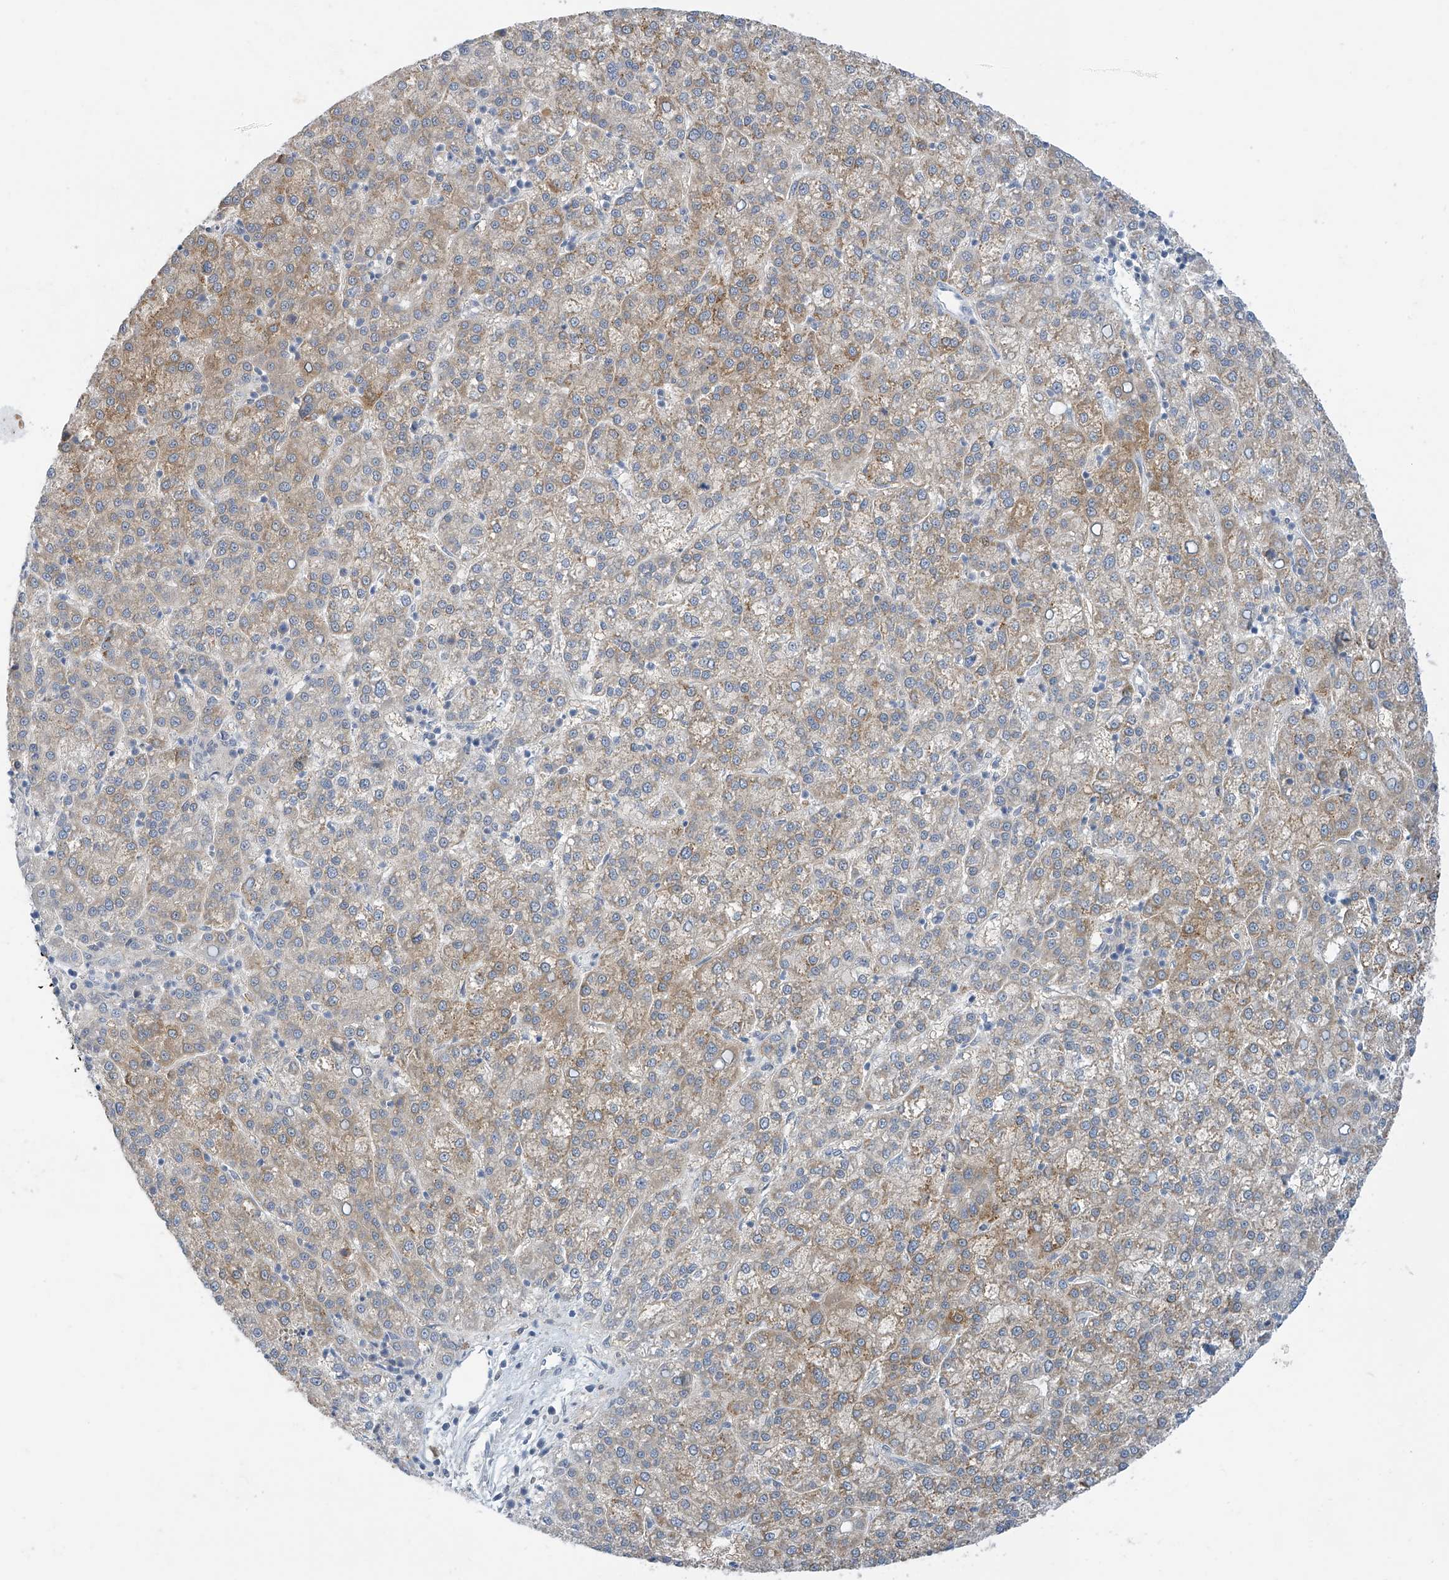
{"staining": {"intensity": "moderate", "quantity": ">75%", "location": "cytoplasmic/membranous"}, "tissue": "liver cancer", "cell_type": "Tumor cells", "image_type": "cancer", "snomed": [{"axis": "morphology", "description": "Carcinoma, Hepatocellular, NOS"}, {"axis": "topography", "description": "Liver"}], "caption": "A photomicrograph of hepatocellular carcinoma (liver) stained for a protein demonstrates moderate cytoplasmic/membranous brown staining in tumor cells.", "gene": "APLF", "patient": {"sex": "female", "age": 58}}